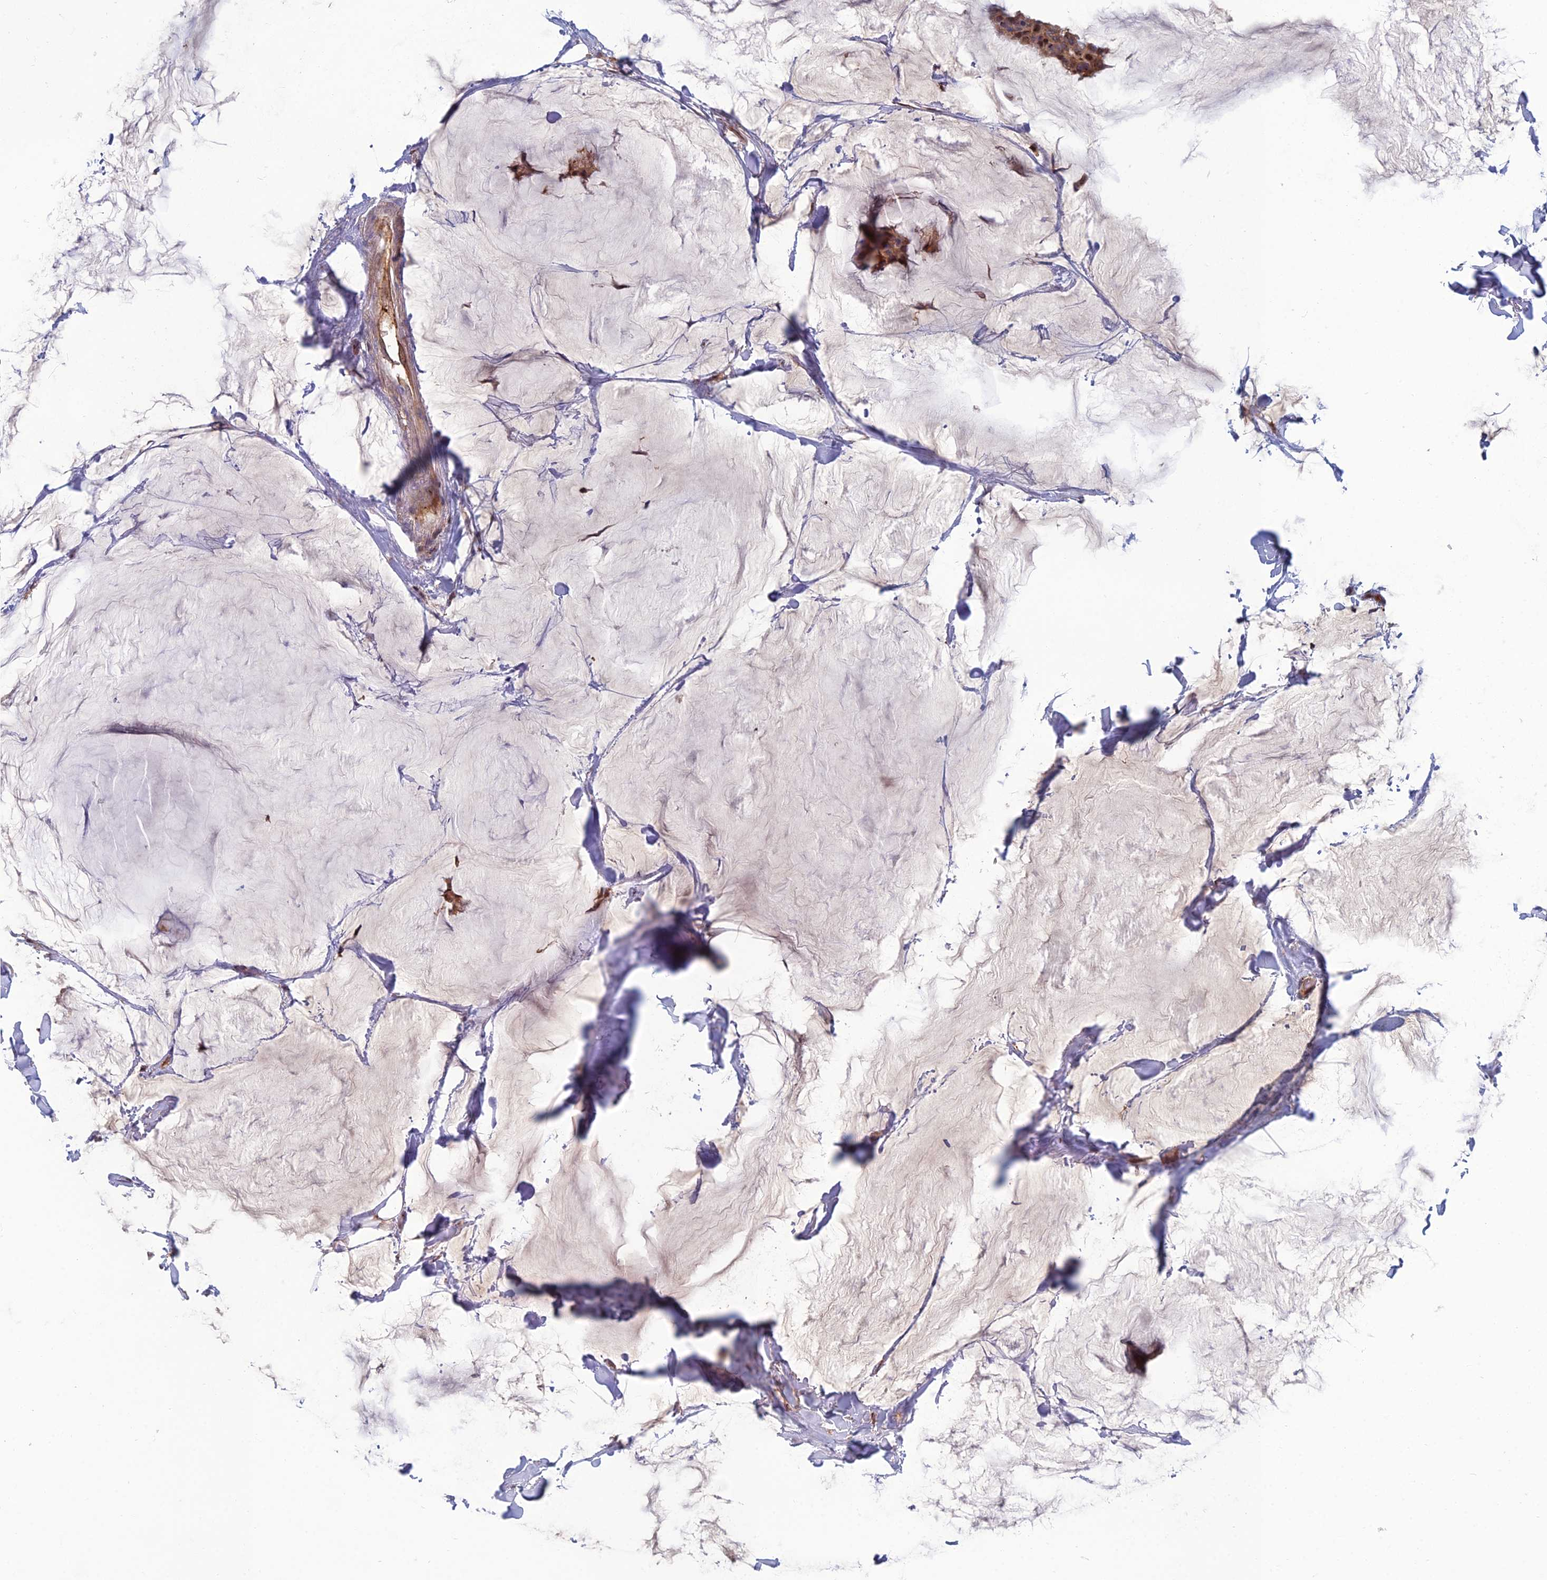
{"staining": {"intensity": "moderate", "quantity": ">75%", "location": "cytoplasmic/membranous,nuclear"}, "tissue": "breast cancer", "cell_type": "Tumor cells", "image_type": "cancer", "snomed": [{"axis": "morphology", "description": "Duct carcinoma"}, {"axis": "topography", "description": "Breast"}], "caption": "Moderate cytoplasmic/membranous and nuclear protein positivity is seen in about >75% of tumor cells in infiltrating ductal carcinoma (breast).", "gene": "C15orf62", "patient": {"sex": "female", "age": 93}}